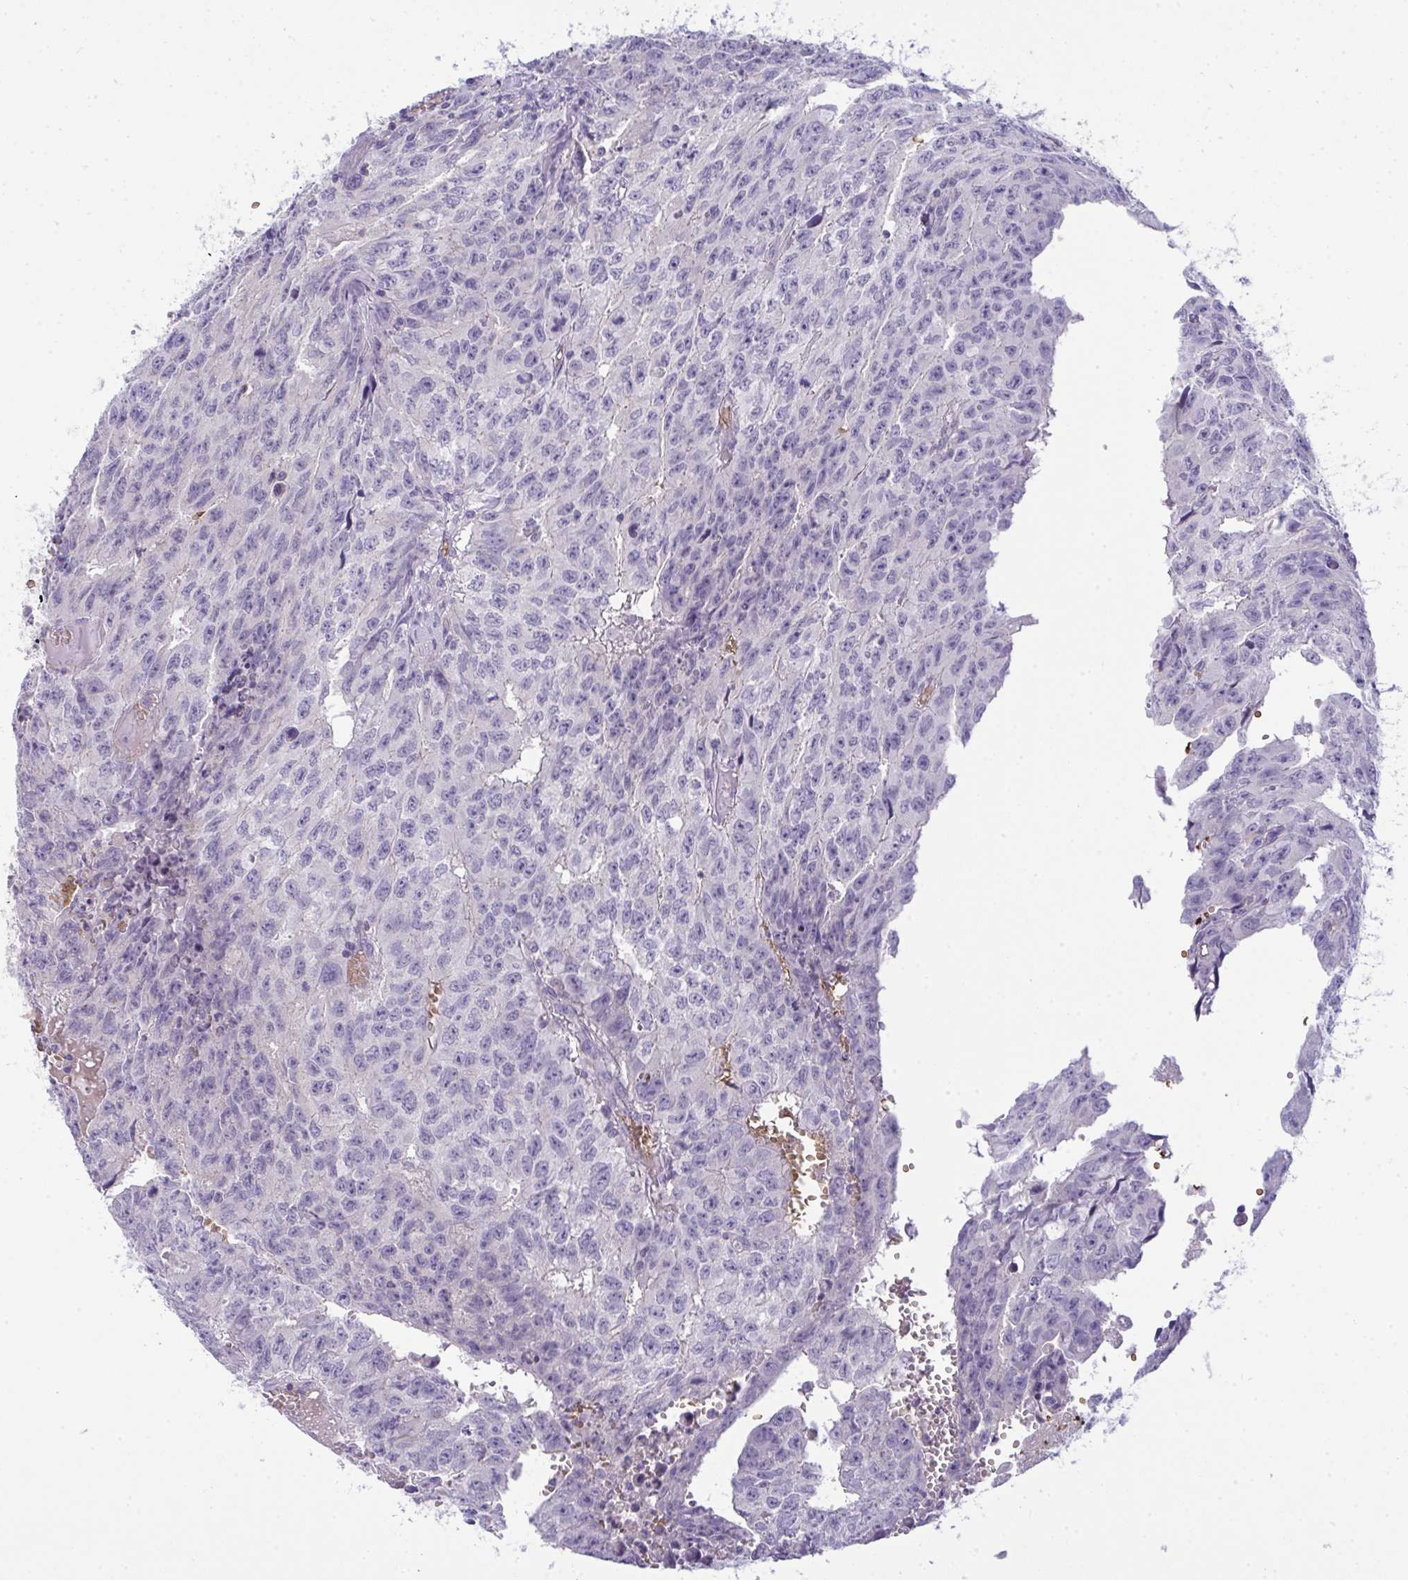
{"staining": {"intensity": "negative", "quantity": "none", "location": "none"}, "tissue": "testis cancer", "cell_type": "Tumor cells", "image_type": "cancer", "snomed": [{"axis": "morphology", "description": "Carcinoma, Embryonal, NOS"}, {"axis": "morphology", "description": "Teratoma, malignant, NOS"}, {"axis": "topography", "description": "Testis"}], "caption": "The image shows no staining of tumor cells in embryonal carcinoma (testis).", "gene": "SPTB", "patient": {"sex": "male", "age": 24}}